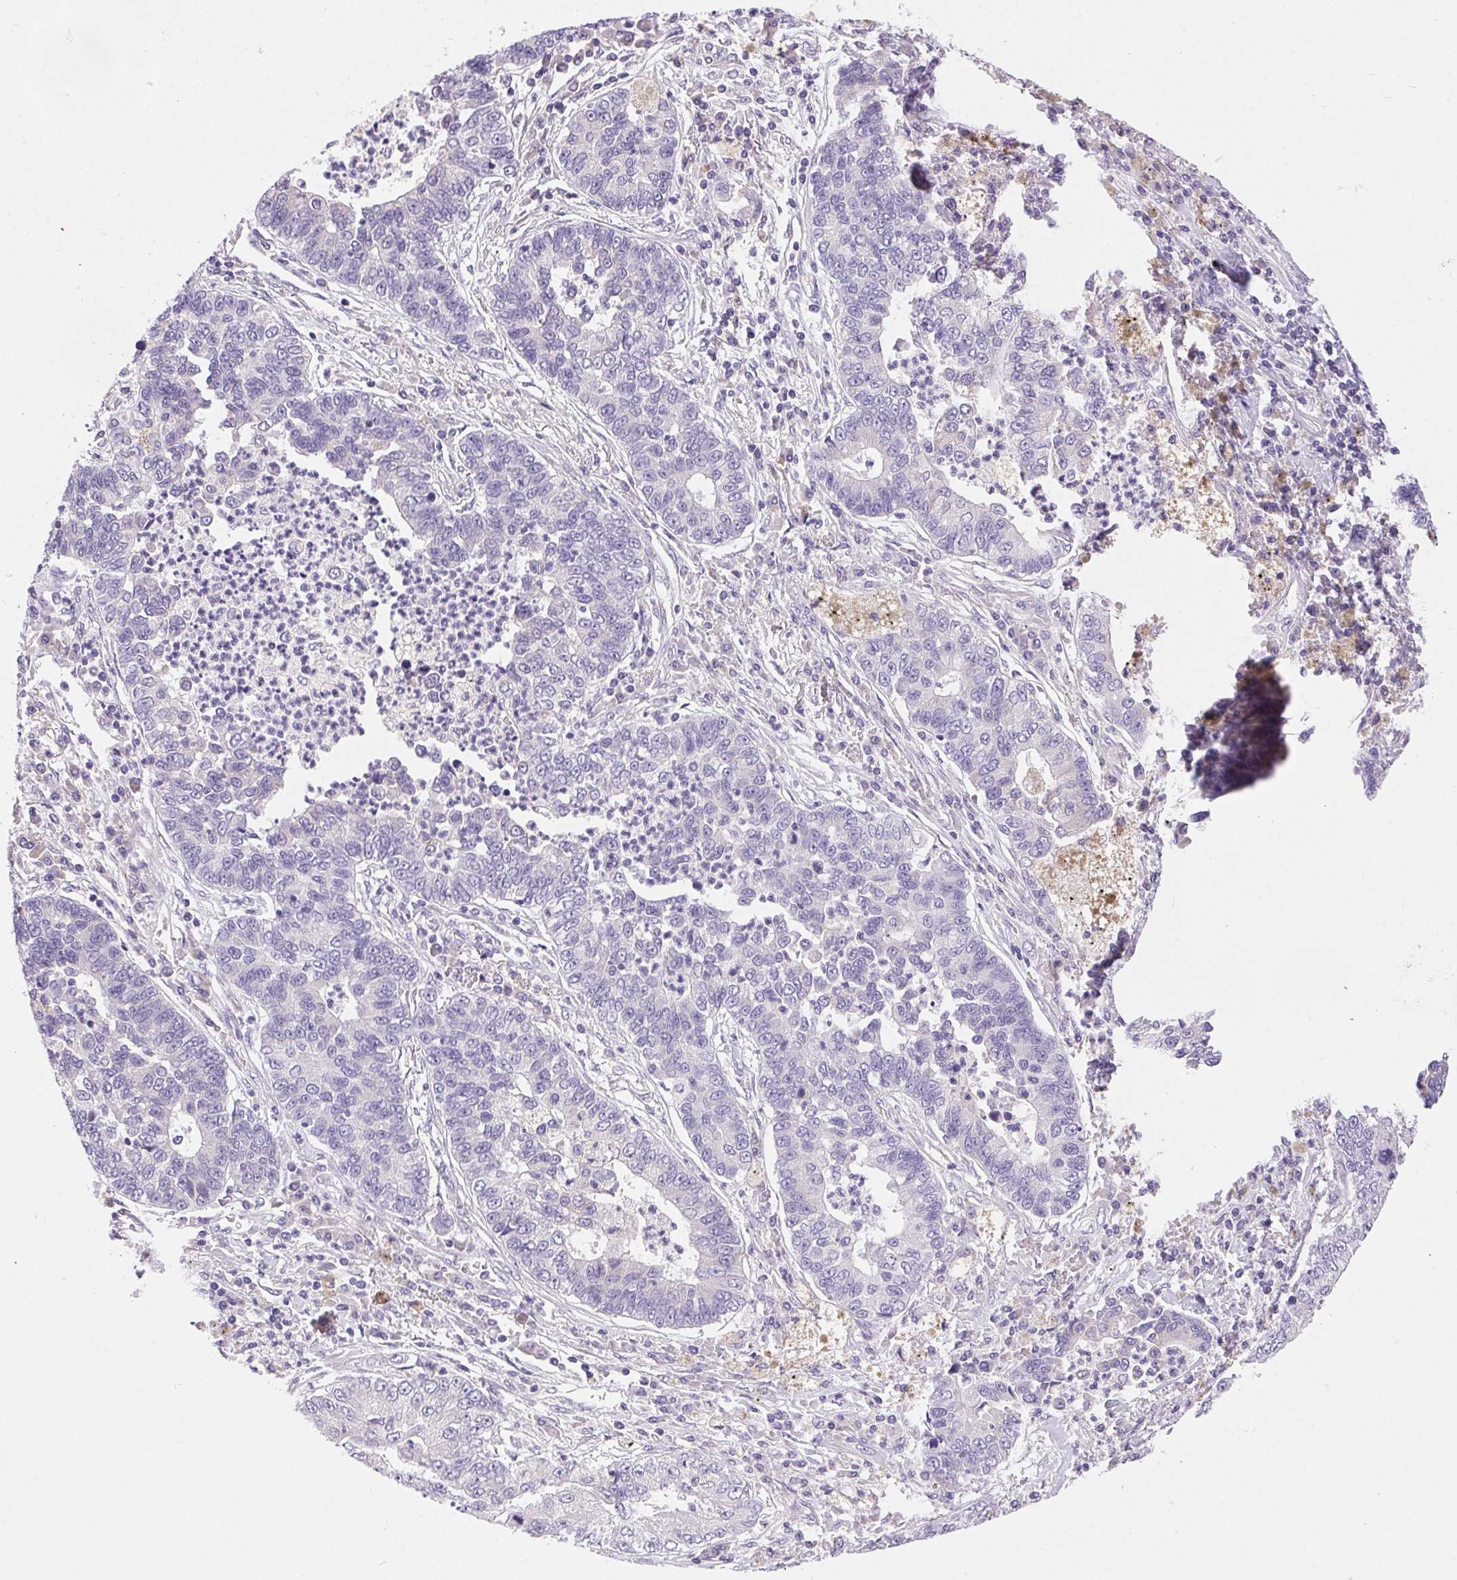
{"staining": {"intensity": "negative", "quantity": "none", "location": "none"}, "tissue": "lung cancer", "cell_type": "Tumor cells", "image_type": "cancer", "snomed": [{"axis": "morphology", "description": "Adenocarcinoma, NOS"}, {"axis": "topography", "description": "Lung"}], "caption": "This is a micrograph of immunohistochemistry (IHC) staining of adenocarcinoma (lung), which shows no positivity in tumor cells. The staining is performed using DAB brown chromogen with nuclei counter-stained in using hematoxylin.", "gene": "ARHGAP11B", "patient": {"sex": "female", "age": 57}}